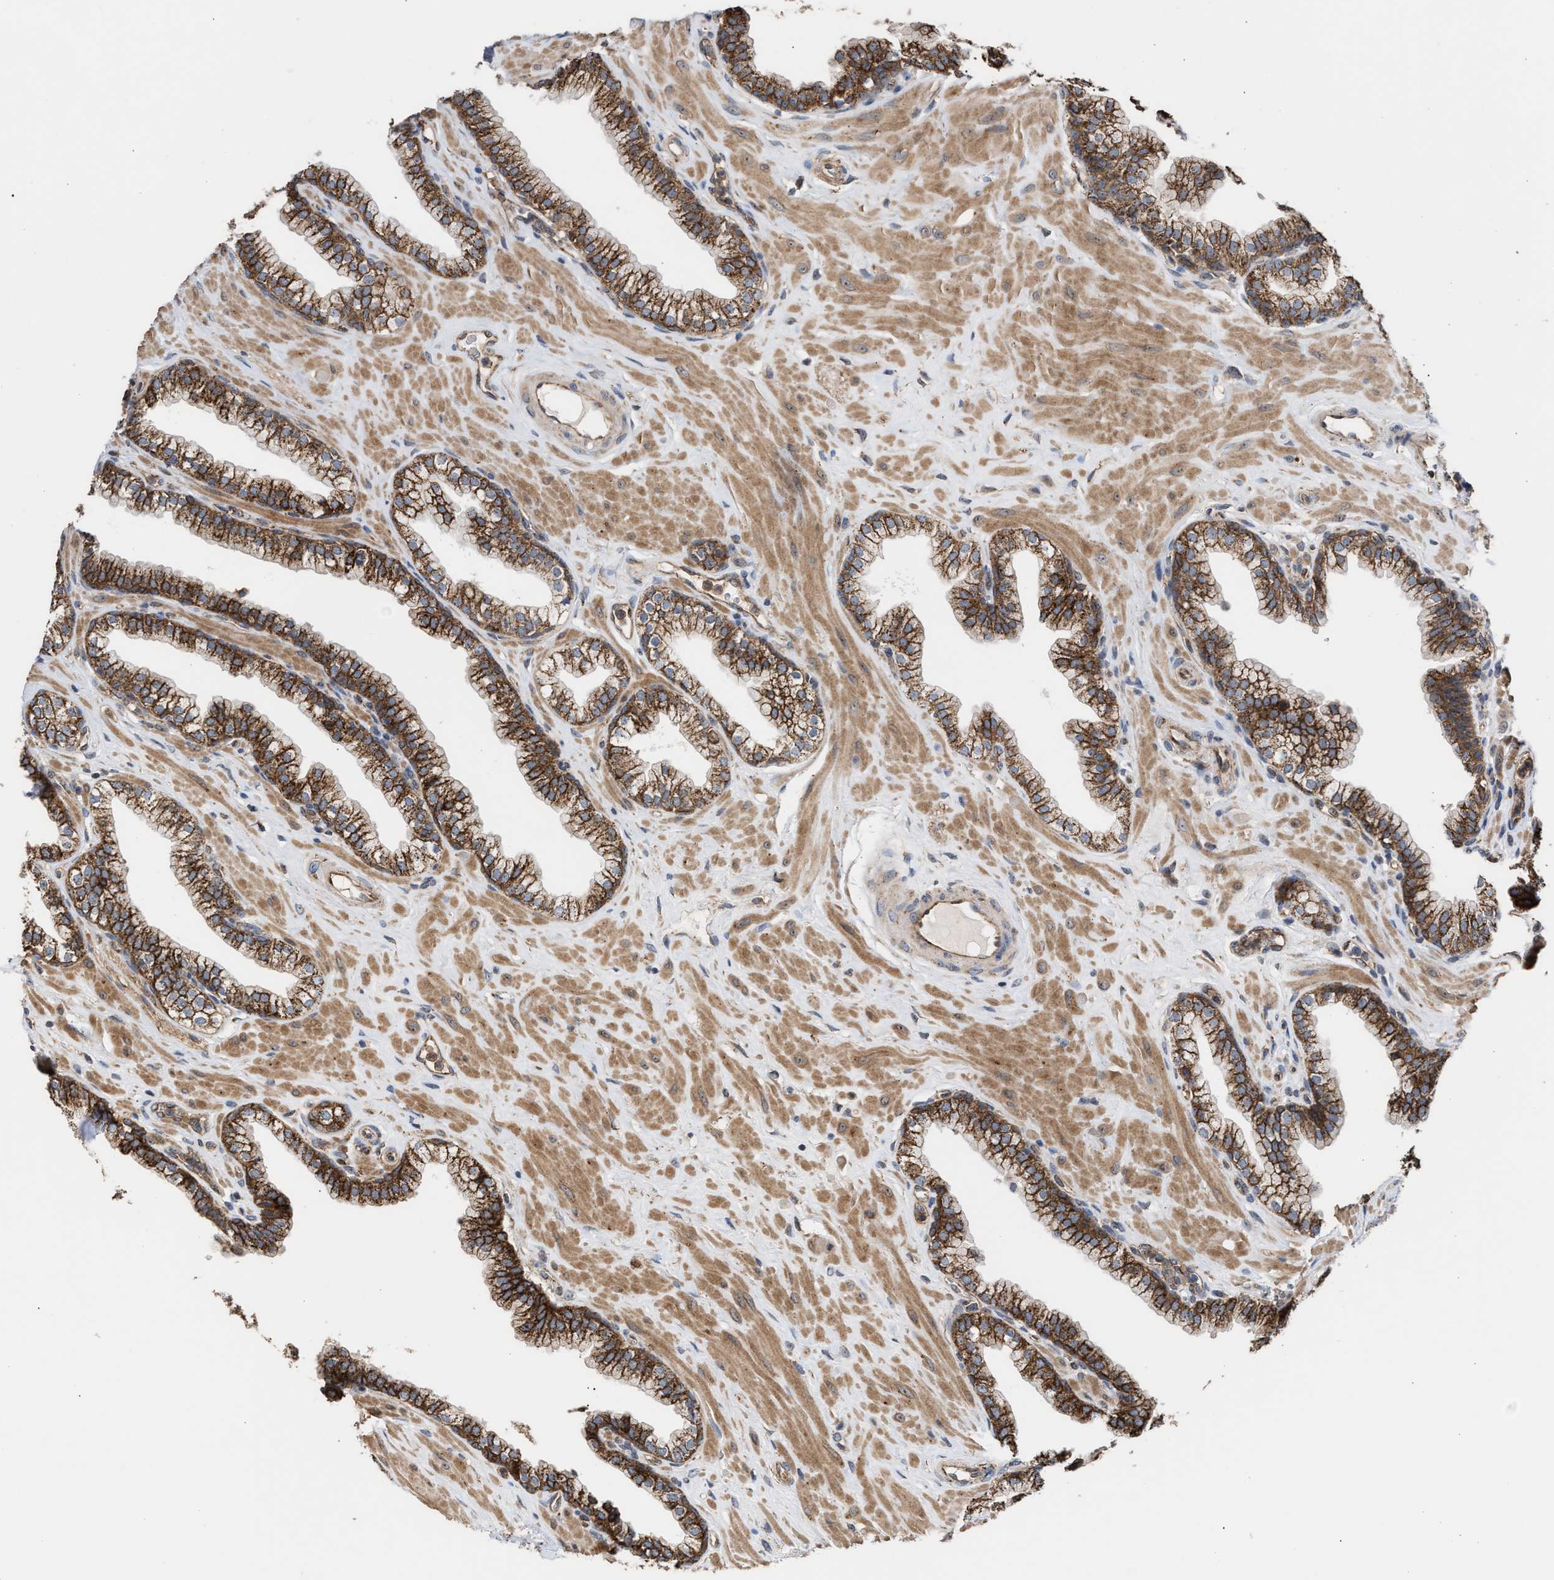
{"staining": {"intensity": "strong", "quantity": ">75%", "location": "cytoplasmic/membranous"}, "tissue": "prostate", "cell_type": "Glandular cells", "image_type": "normal", "snomed": [{"axis": "morphology", "description": "Normal tissue, NOS"}, {"axis": "morphology", "description": "Urothelial carcinoma, Low grade"}, {"axis": "topography", "description": "Urinary bladder"}, {"axis": "topography", "description": "Prostate"}], "caption": "A high-resolution image shows immunohistochemistry (IHC) staining of benign prostate, which demonstrates strong cytoplasmic/membranous positivity in about >75% of glandular cells. The protein is shown in brown color, while the nuclei are stained blue.", "gene": "EXOSC2", "patient": {"sex": "male", "age": 60}}